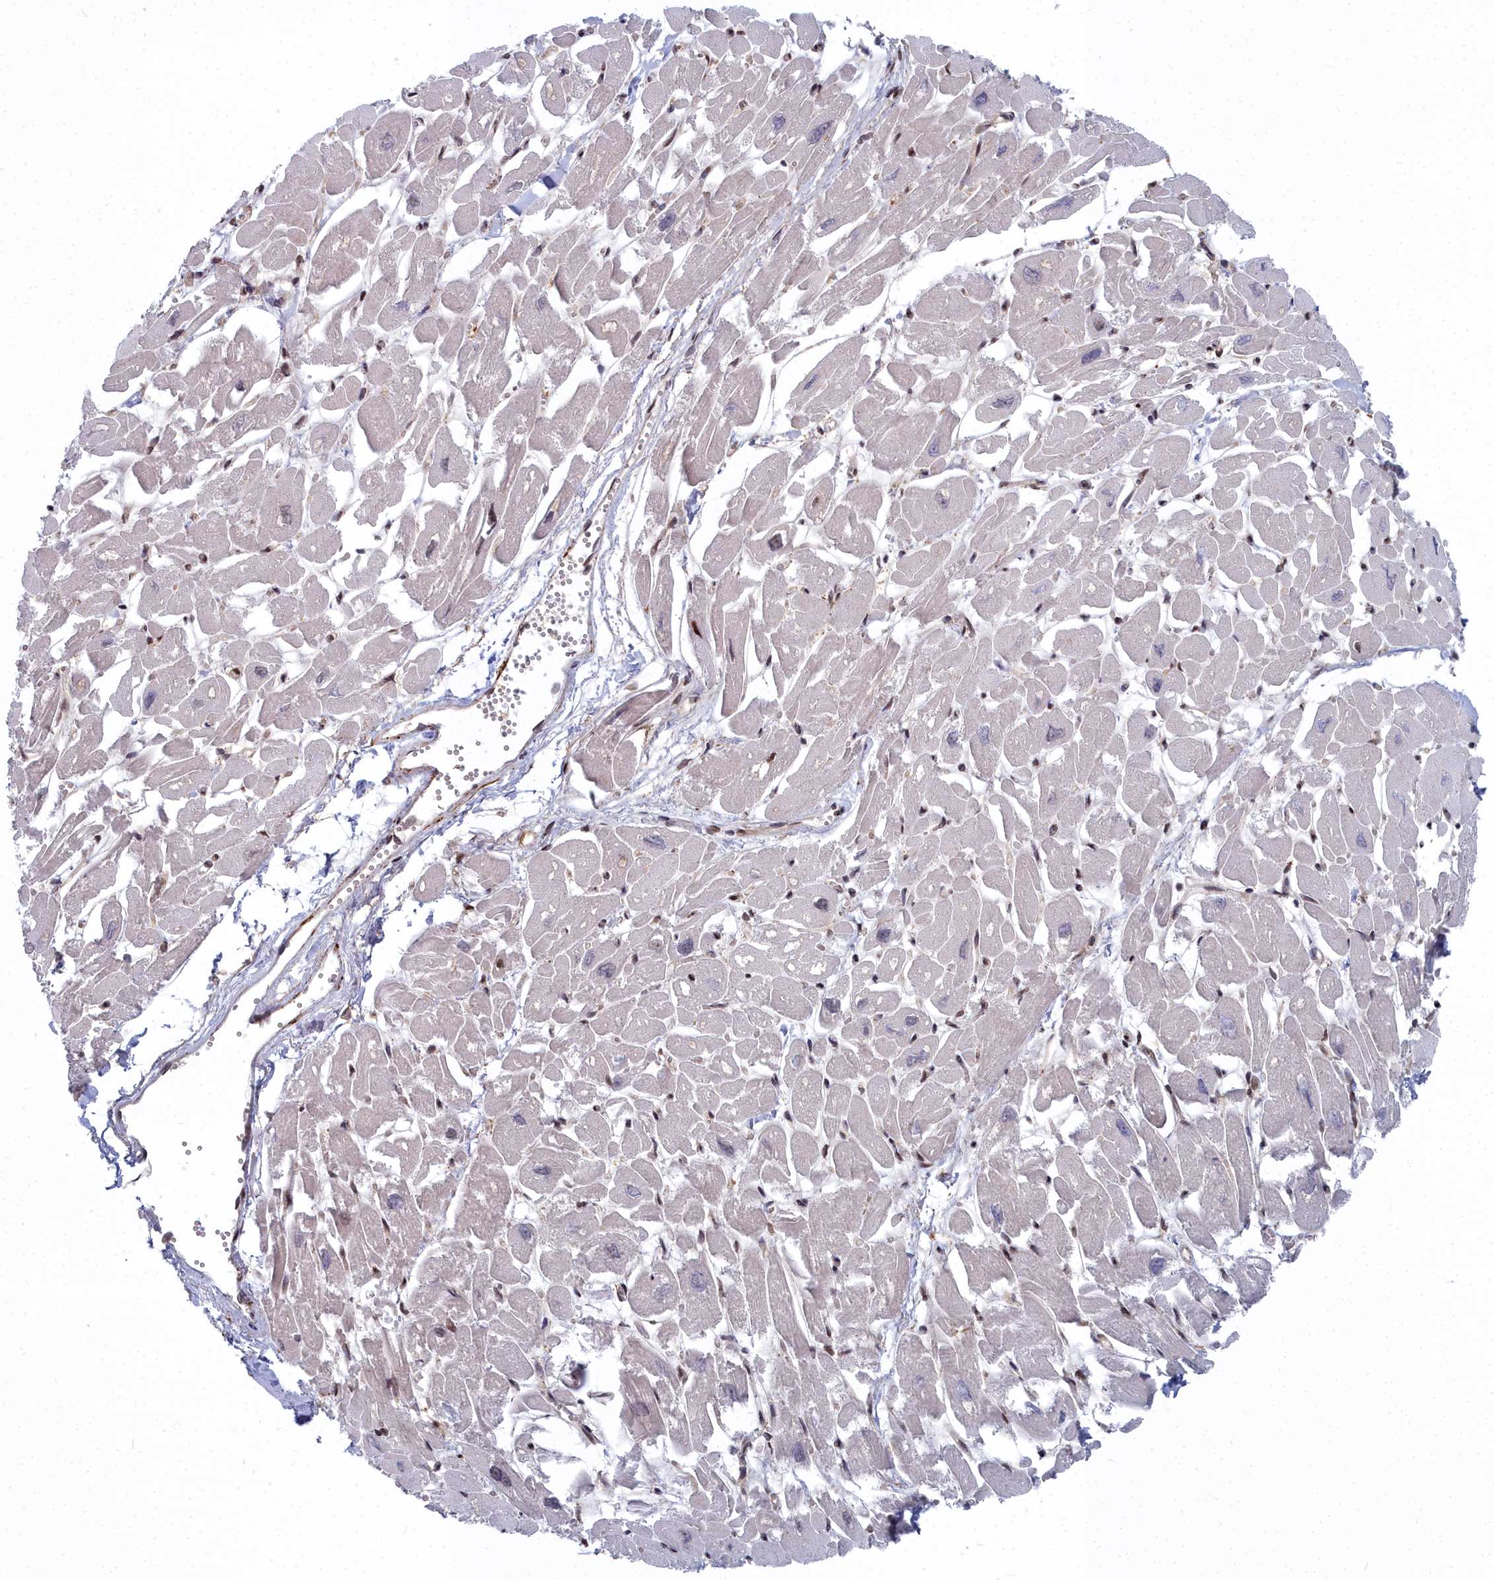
{"staining": {"intensity": "moderate", "quantity": "<25%", "location": "cytoplasmic/membranous,nuclear"}, "tissue": "heart muscle", "cell_type": "Cardiomyocytes", "image_type": "normal", "snomed": [{"axis": "morphology", "description": "Normal tissue, NOS"}, {"axis": "topography", "description": "Heart"}], "caption": "A brown stain shows moderate cytoplasmic/membranous,nuclear expression of a protein in cardiomyocytes of normal heart muscle.", "gene": "RPS27A", "patient": {"sex": "male", "age": 54}}